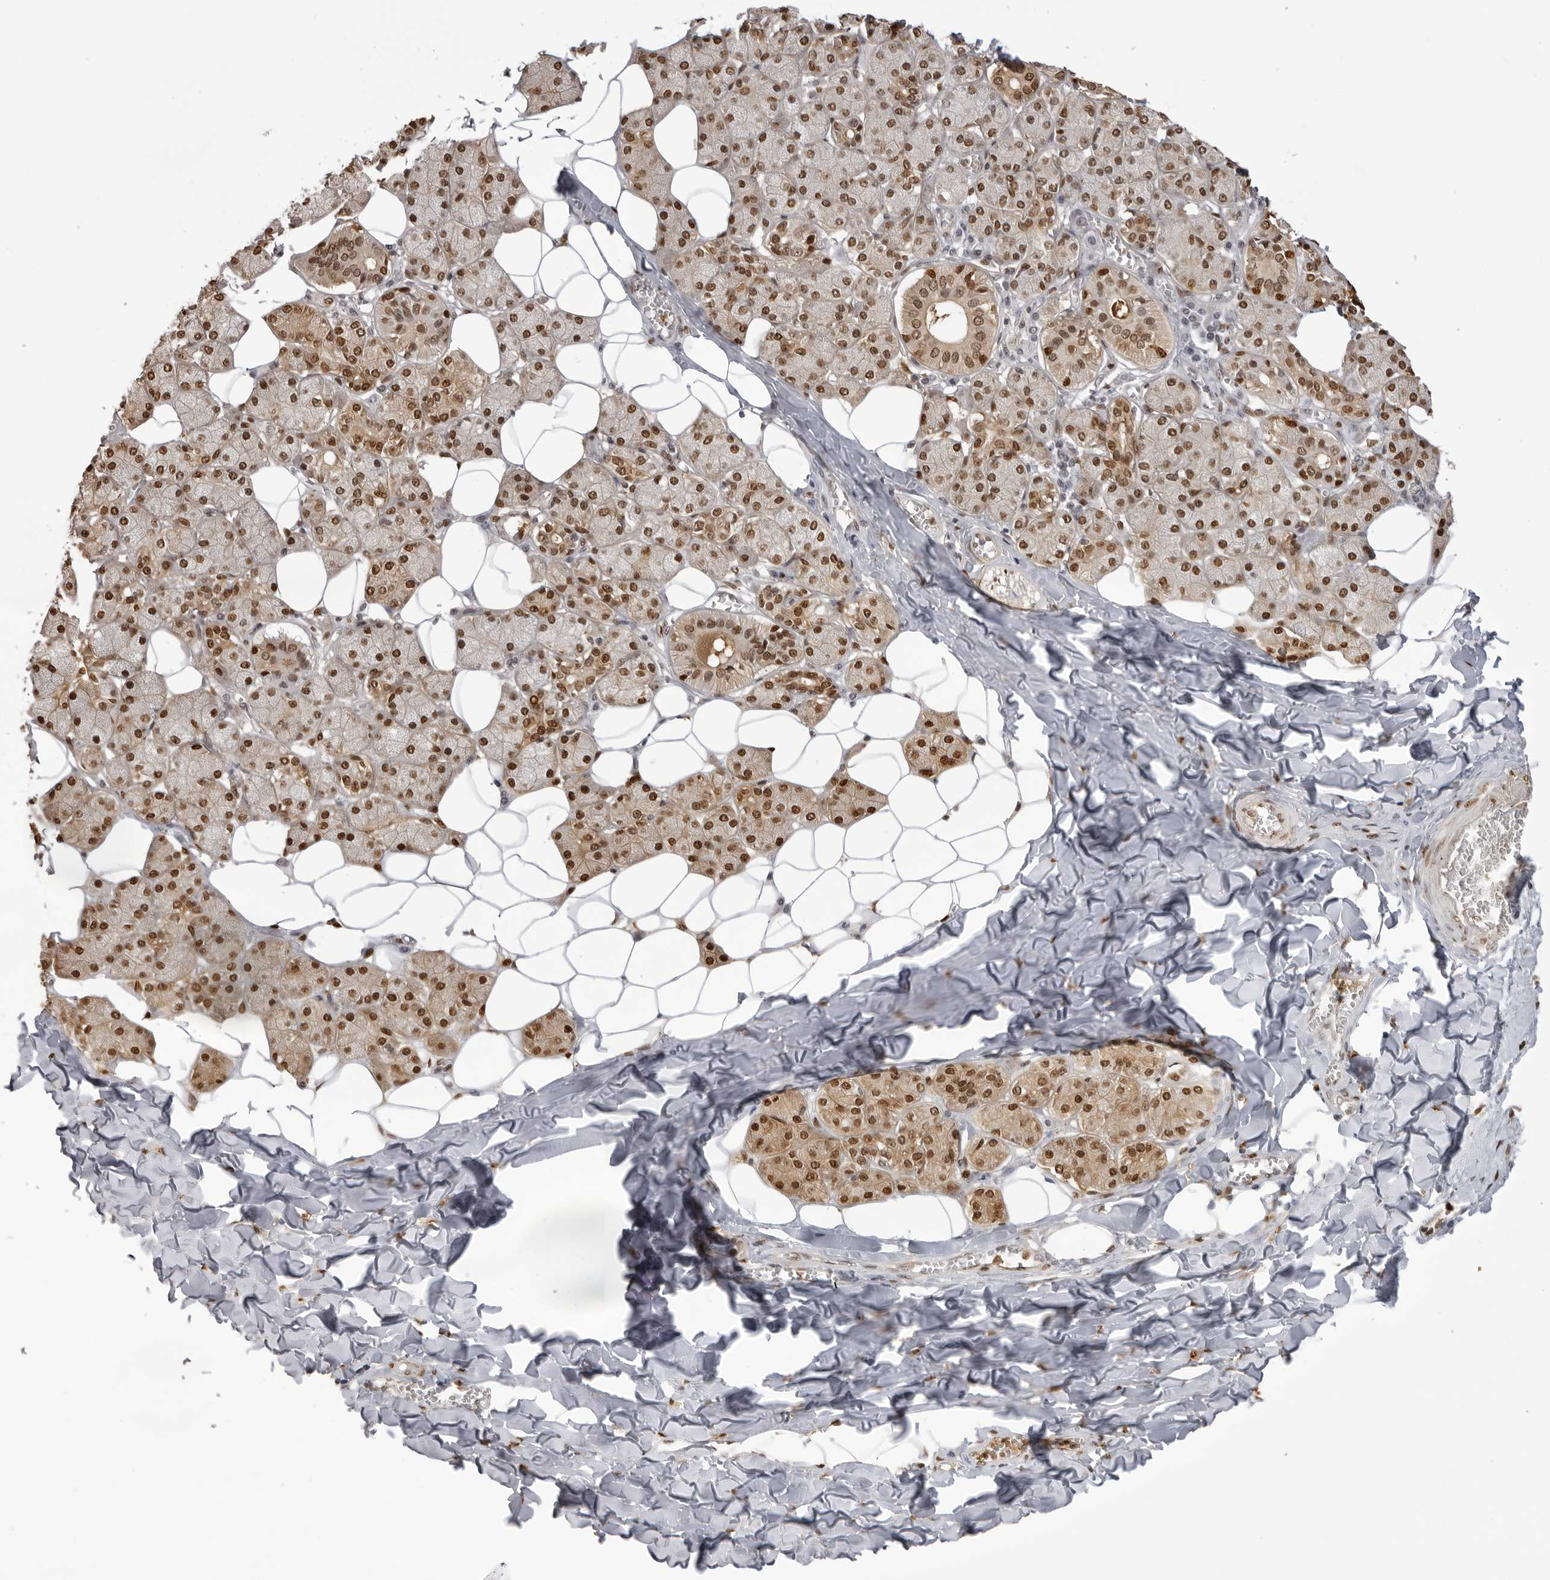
{"staining": {"intensity": "strong", "quantity": ">75%", "location": "cytoplasmic/membranous,nuclear"}, "tissue": "salivary gland", "cell_type": "Glandular cells", "image_type": "normal", "snomed": [{"axis": "morphology", "description": "Normal tissue, NOS"}, {"axis": "topography", "description": "Salivary gland"}], "caption": "Strong cytoplasmic/membranous,nuclear protein expression is present in about >75% of glandular cells in salivary gland. The staining was performed using DAB to visualize the protein expression in brown, while the nuclei were stained in blue with hematoxylin (Magnification: 20x).", "gene": "HSPA4", "patient": {"sex": "female", "age": 33}}